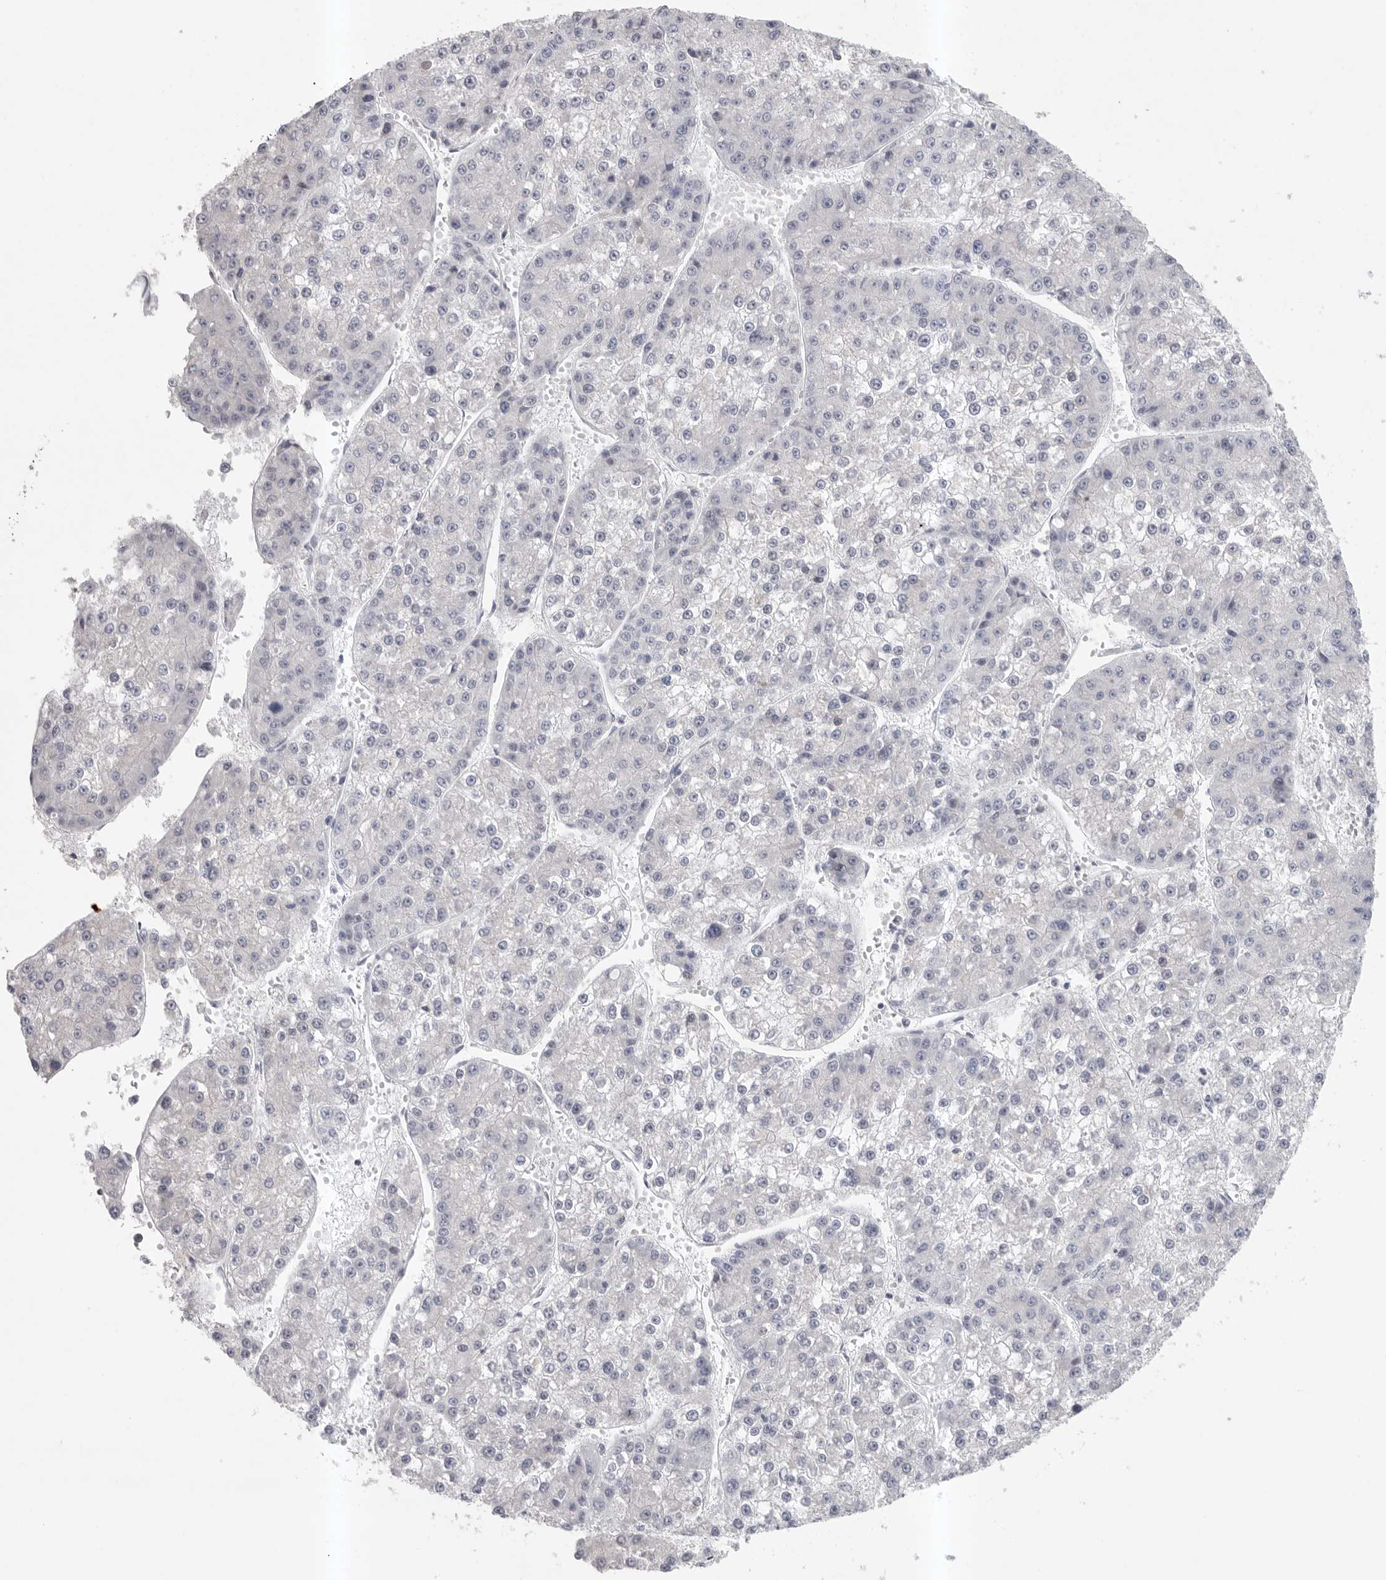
{"staining": {"intensity": "negative", "quantity": "none", "location": "none"}, "tissue": "liver cancer", "cell_type": "Tumor cells", "image_type": "cancer", "snomed": [{"axis": "morphology", "description": "Carcinoma, Hepatocellular, NOS"}, {"axis": "topography", "description": "Liver"}], "caption": "Hepatocellular carcinoma (liver) stained for a protein using IHC reveals no positivity tumor cells.", "gene": "TMEM69", "patient": {"sex": "female", "age": 73}}